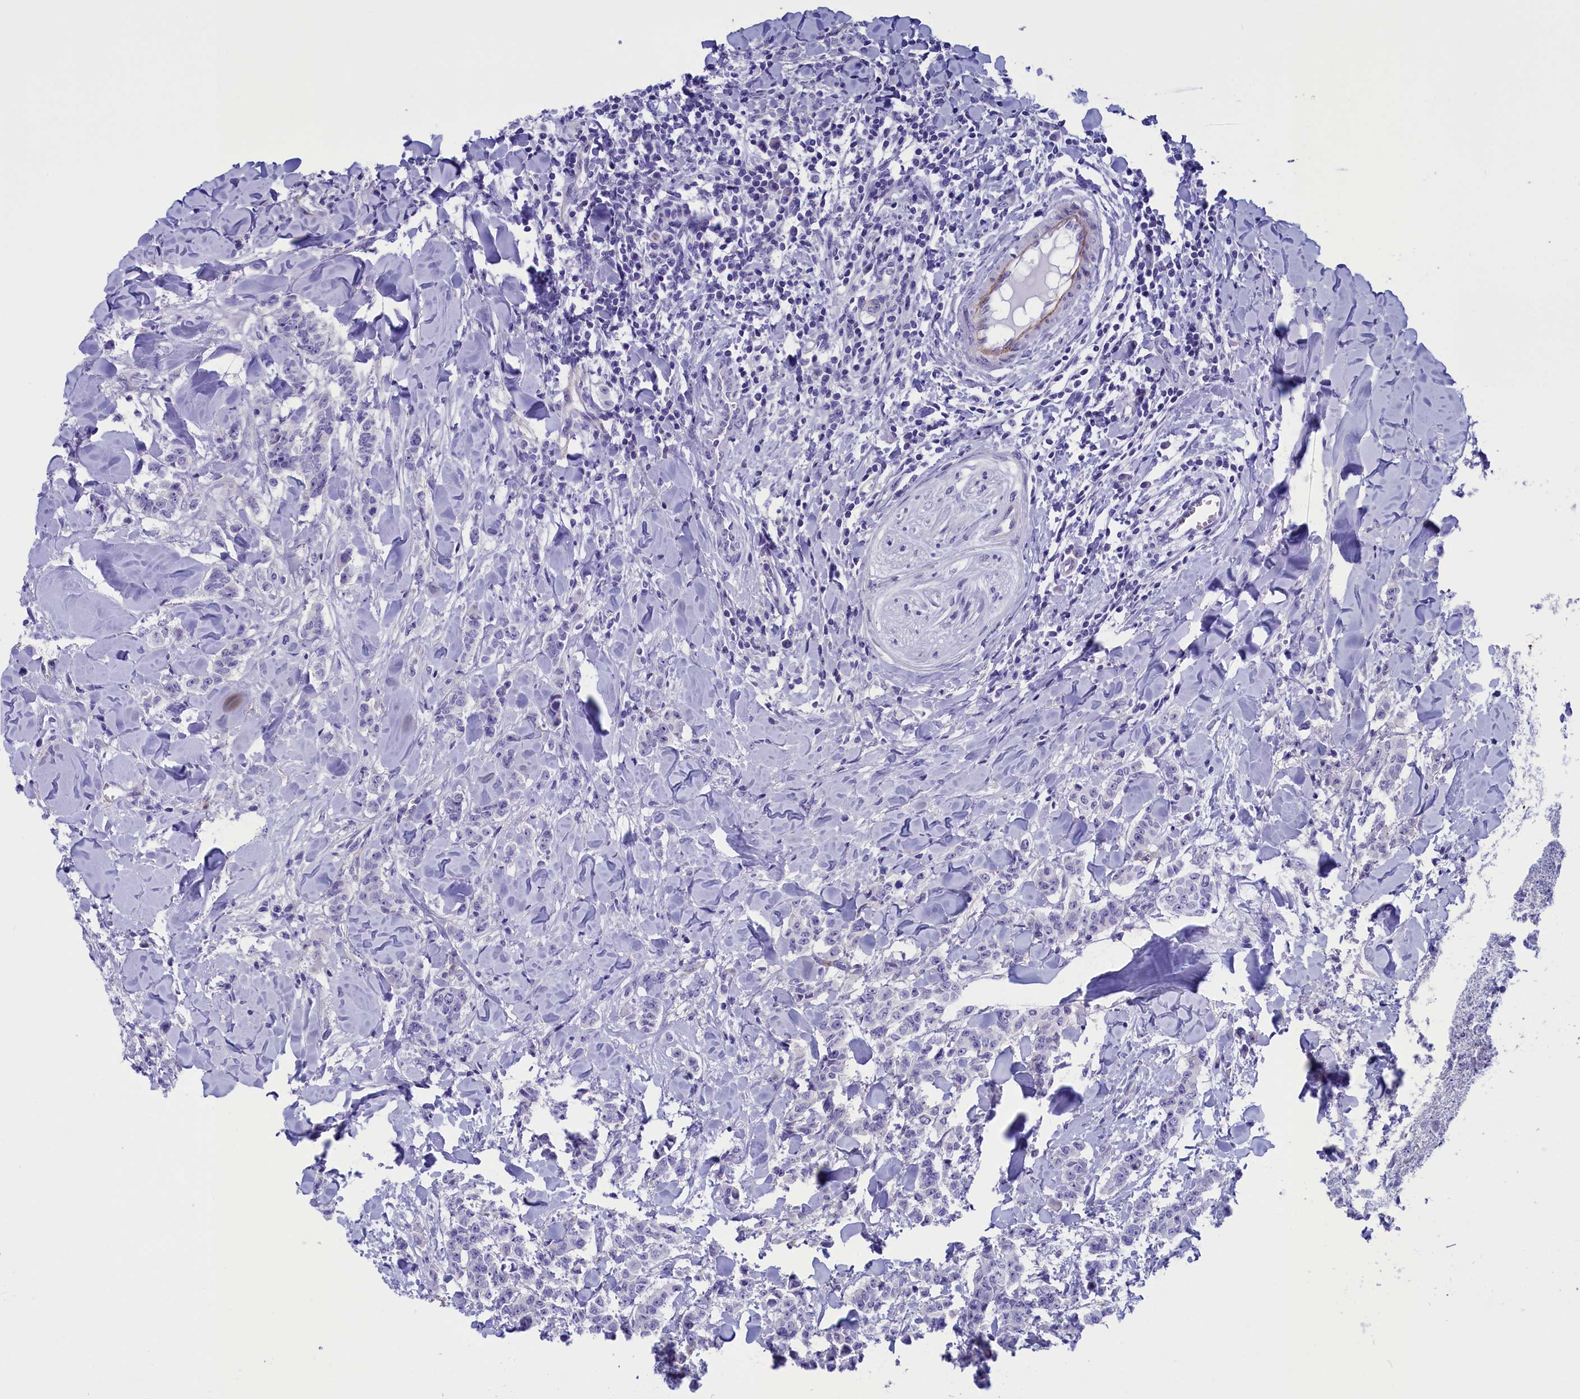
{"staining": {"intensity": "negative", "quantity": "none", "location": "none"}, "tissue": "breast cancer", "cell_type": "Tumor cells", "image_type": "cancer", "snomed": [{"axis": "morphology", "description": "Duct carcinoma"}, {"axis": "topography", "description": "Breast"}], "caption": "Photomicrograph shows no significant protein expression in tumor cells of breast cancer.", "gene": "LOXL1", "patient": {"sex": "female", "age": 40}}